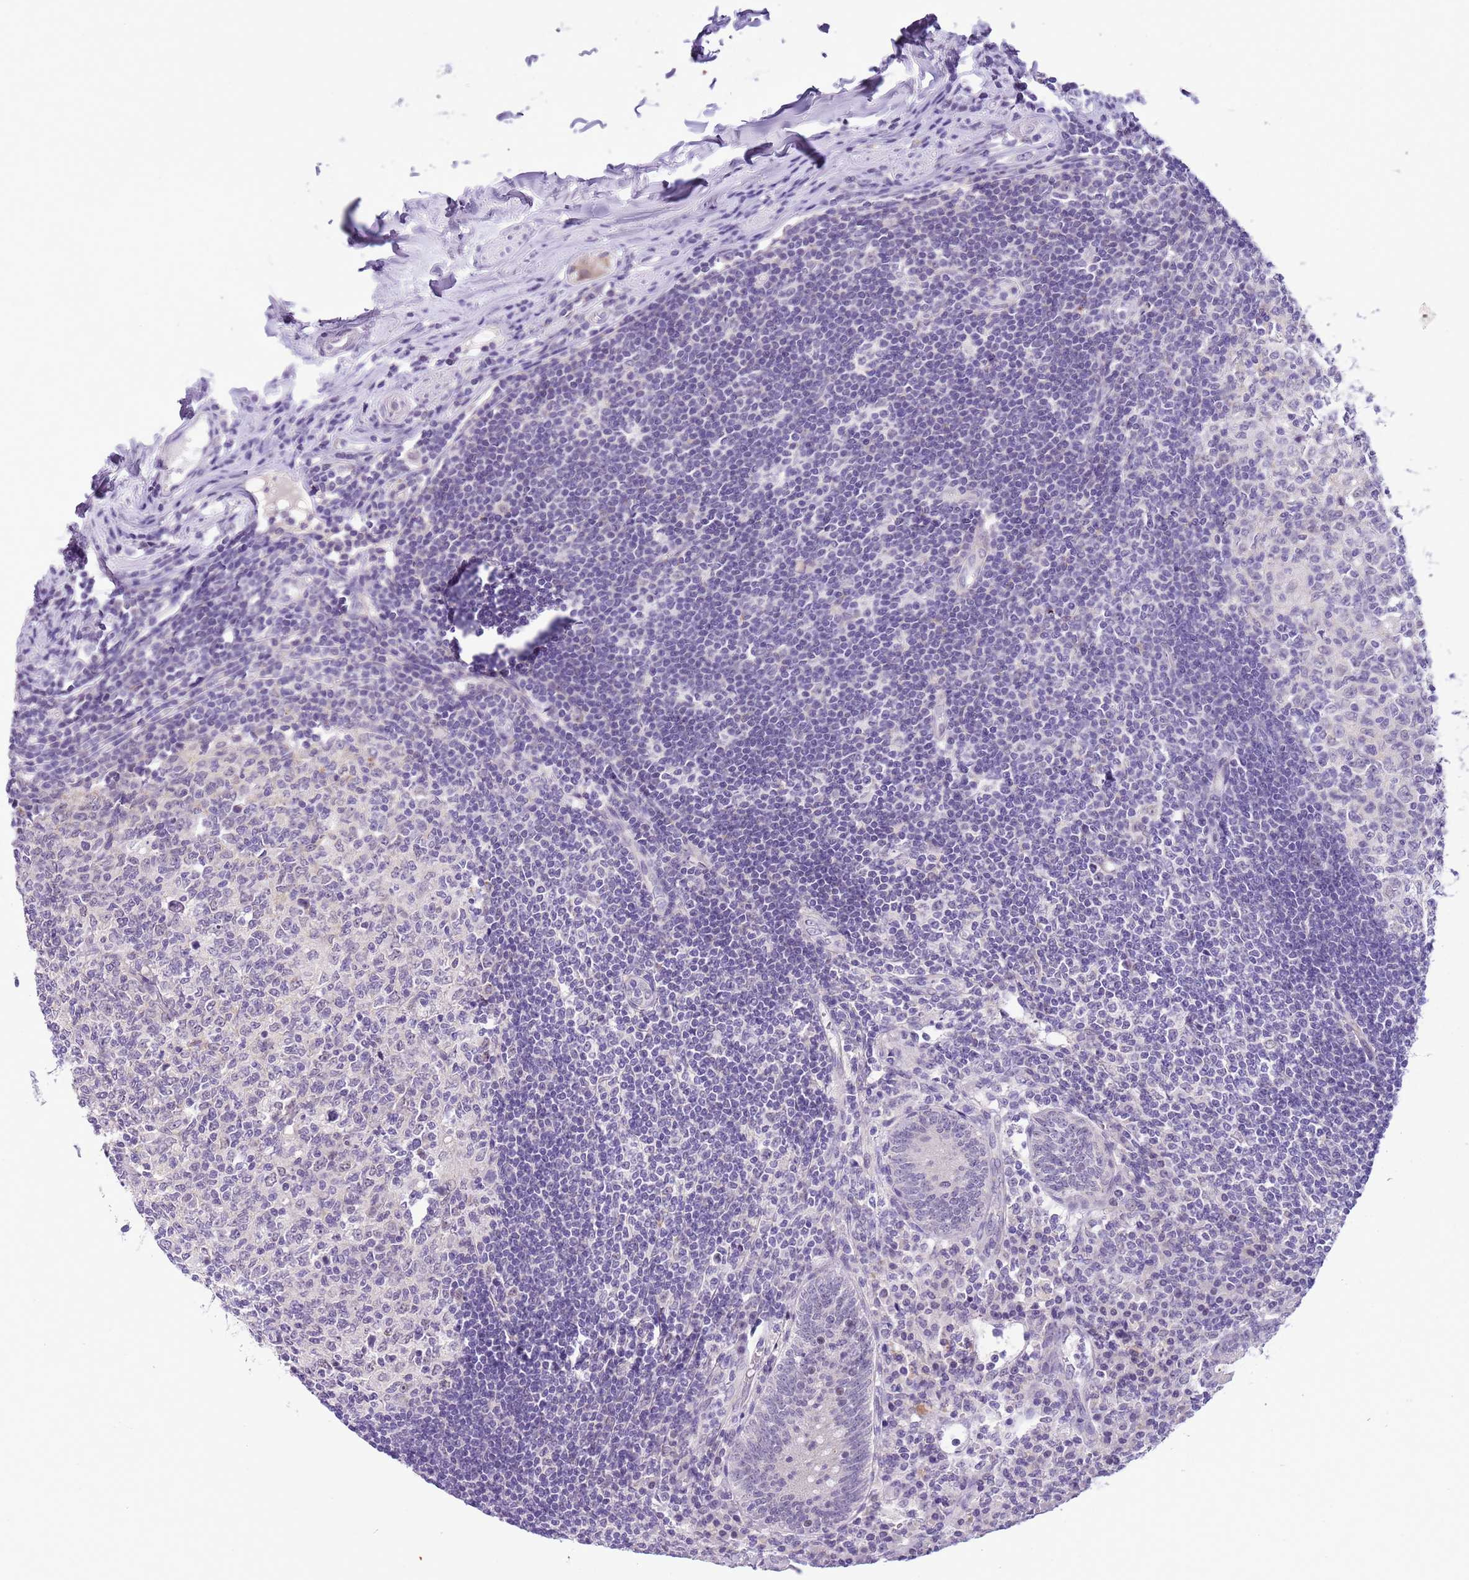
{"staining": {"intensity": "negative", "quantity": "none", "location": "none"}, "tissue": "appendix", "cell_type": "Glandular cells", "image_type": "normal", "snomed": [{"axis": "morphology", "description": "Normal tissue, NOS"}, {"axis": "topography", "description": "Appendix"}], "caption": "The photomicrograph demonstrates no significant staining in glandular cells of appendix. (Stains: DAB IHC with hematoxylin counter stain, Microscopy: brightfield microscopy at high magnification).", "gene": "FAM120C", "patient": {"sex": "female", "age": 54}}